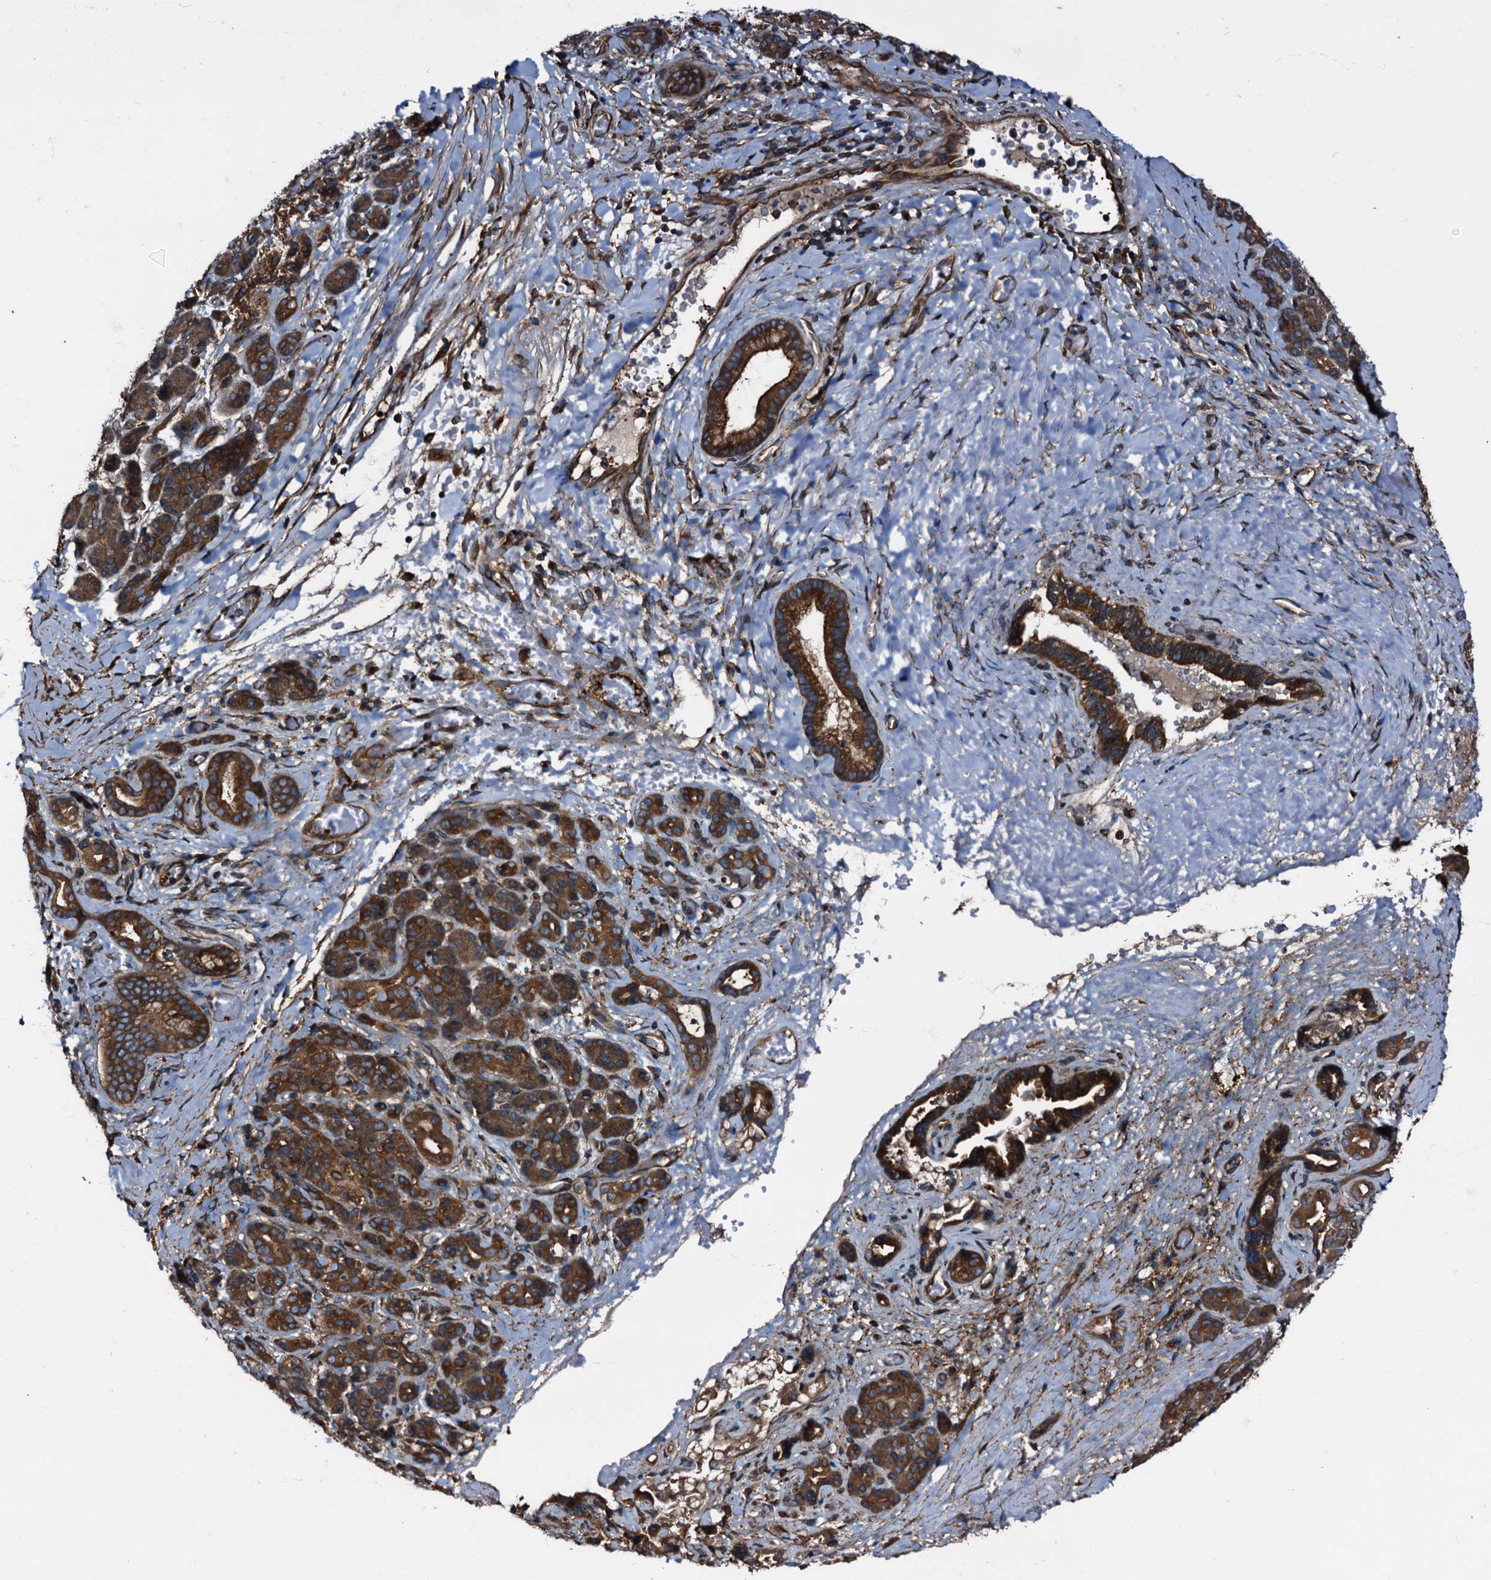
{"staining": {"intensity": "strong", "quantity": ">75%", "location": "cytoplasmic/membranous"}, "tissue": "pancreatic cancer", "cell_type": "Tumor cells", "image_type": "cancer", "snomed": [{"axis": "morphology", "description": "Adenocarcinoma, NOS"}, {"axis": "topography", "description": "Pancreas"}], "caption": "High-power microscopy captured an immunohistochemistry histopathology image of pancreatic cancer (adenocarcinoma), revealing strong cytoplasmic/membranous positivity in approximately >75% of tumor cells.", "gene": "PEX5", "patient": {"sex": "male", "age": 59}}